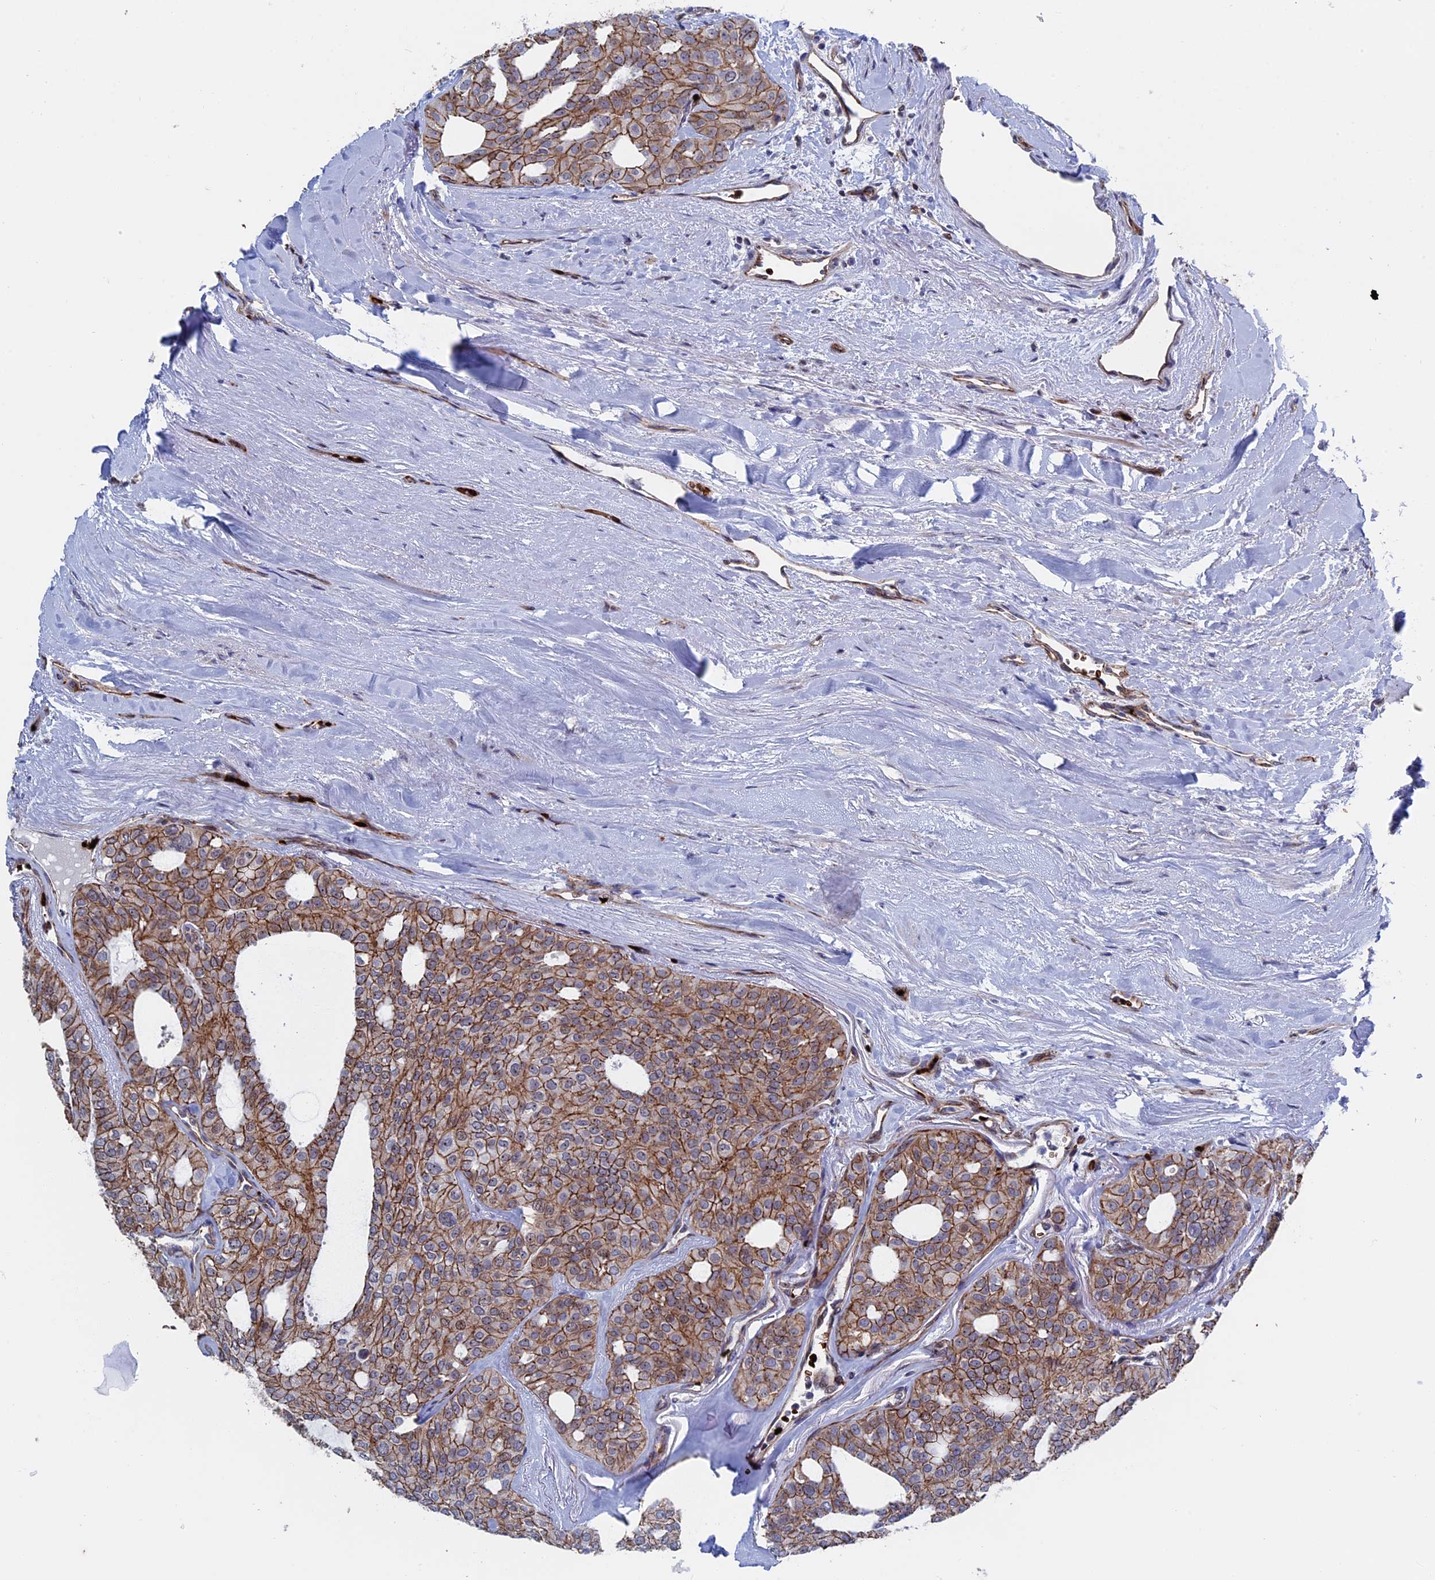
{"staining": {"intensity": "moderate", "quantity": ">75%", "location": "cytoplasmic/membranous"}, "tissue": "thyroid cancer", "cell_type": "Tumor cells", "image_type": "cancer", "snomed": [{"axis": "morphology", "description": "Follicular adenoma carcinoma, NOS"}, {"axis": "topography", "description": "Thyroid gland"}], "caption": "A high-resolution photomicrograph shows immunohistochemistry (IHC) staining of thyroid cancer (follicular adenoma carcinoma), which displays moderate cytoplasmic/membranous positivity in approximately >75% of tumor cells.", "gene": "EXOSC9", "patient": {"sex": "male", "age": 75}}